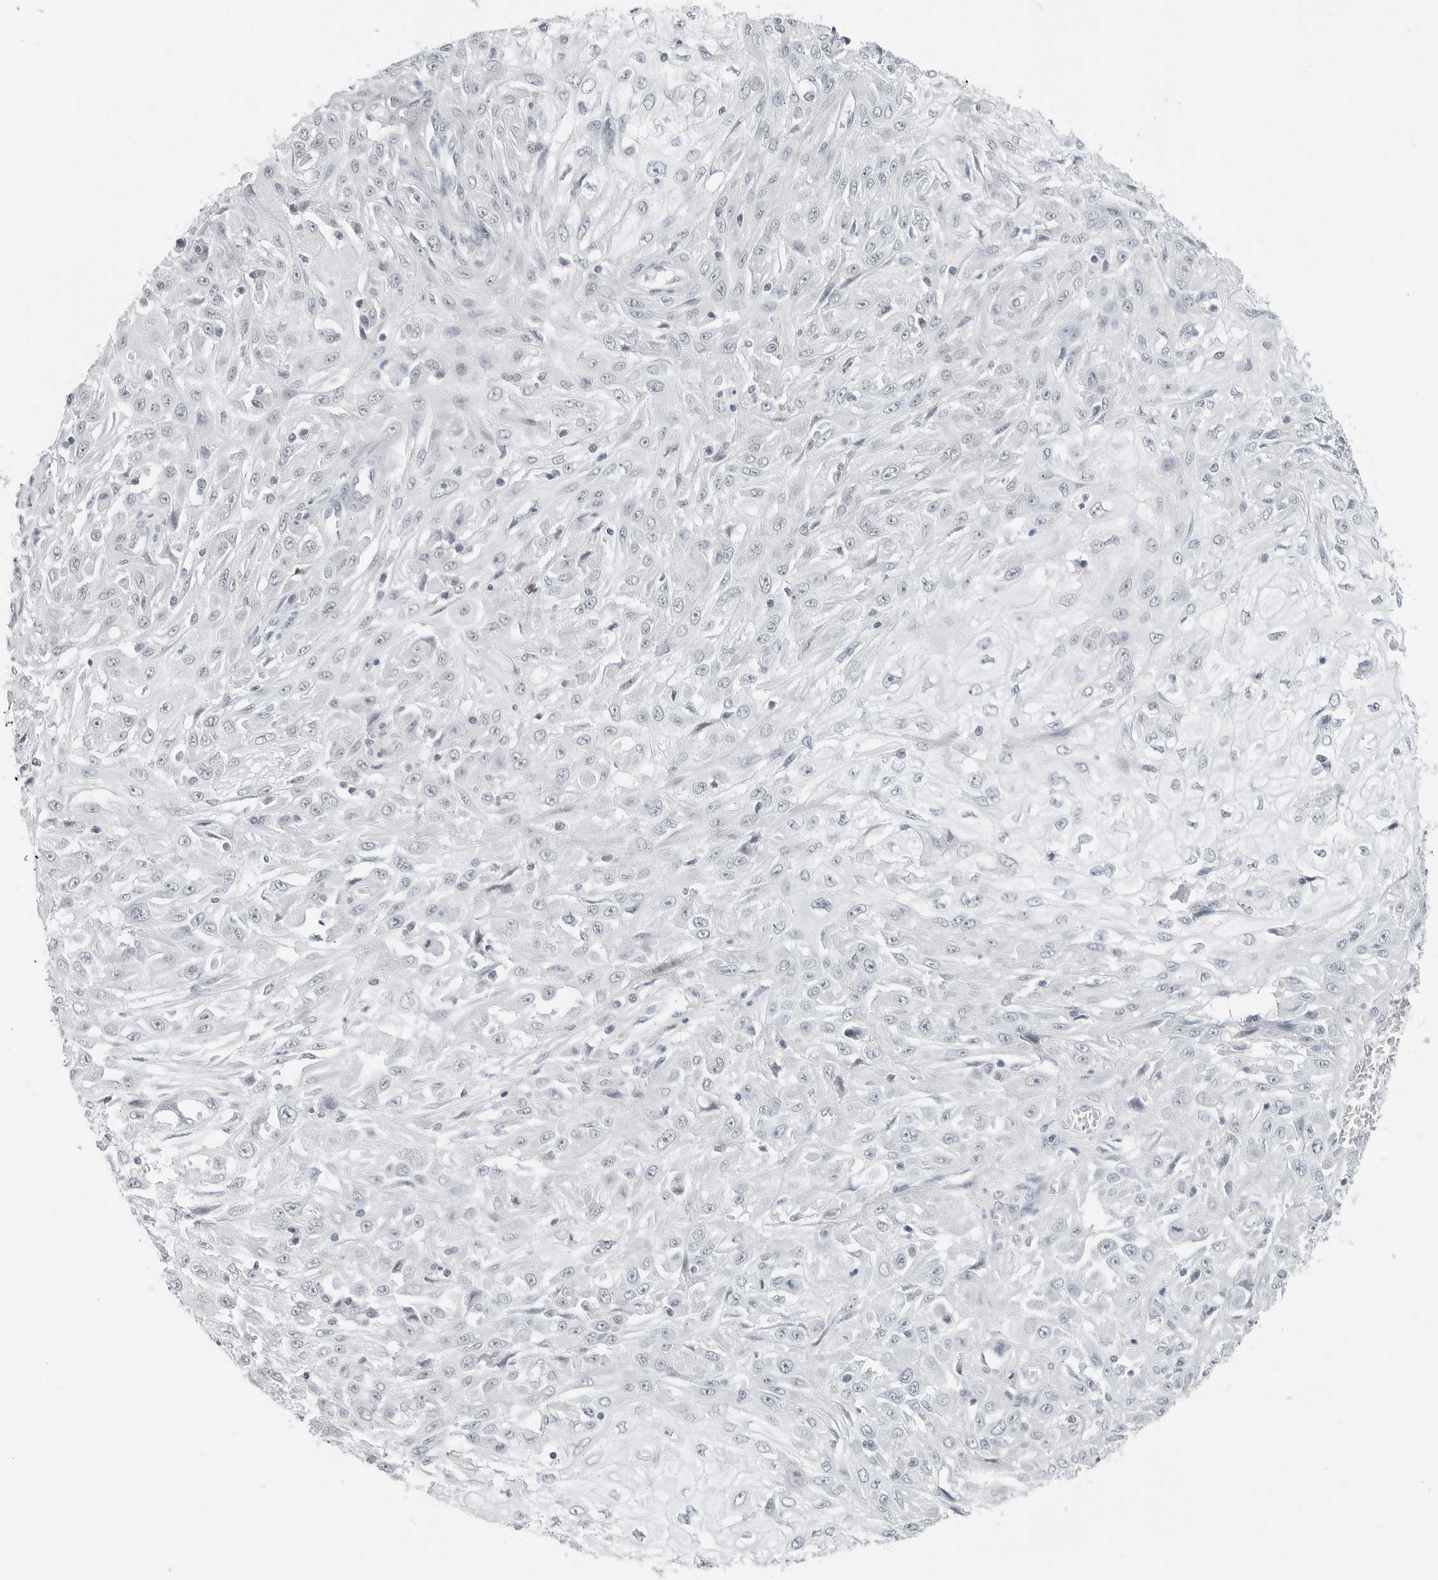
{"staining": {"intensity": "negative", "quantity": "none", "location": "none"}, "tissue": "skin cancer", "cell_type": "Tumor cells", "image_type": "cancer", "snomed": [{"axis": "morphology", "description": "Squamous cell carcinoma, NOS"}, {"axis": "morphology", "description": "Squamous cell carcinoma, metastatic, NOS"}, {"axis": "topography", "description": "Skin"}, {"axis": "topography", "description": "Lymph node"}], "caption": "Immunohistochemistry of human squamous cell carcinoma (skin) exhibits no staining in tumor cells. (DAB (3,3'-diaminobenzidine) immunohistochemistry (IHC), high magnification).", "gene": "XIRP1", "patient": {"sex": "male", "age": 75}}